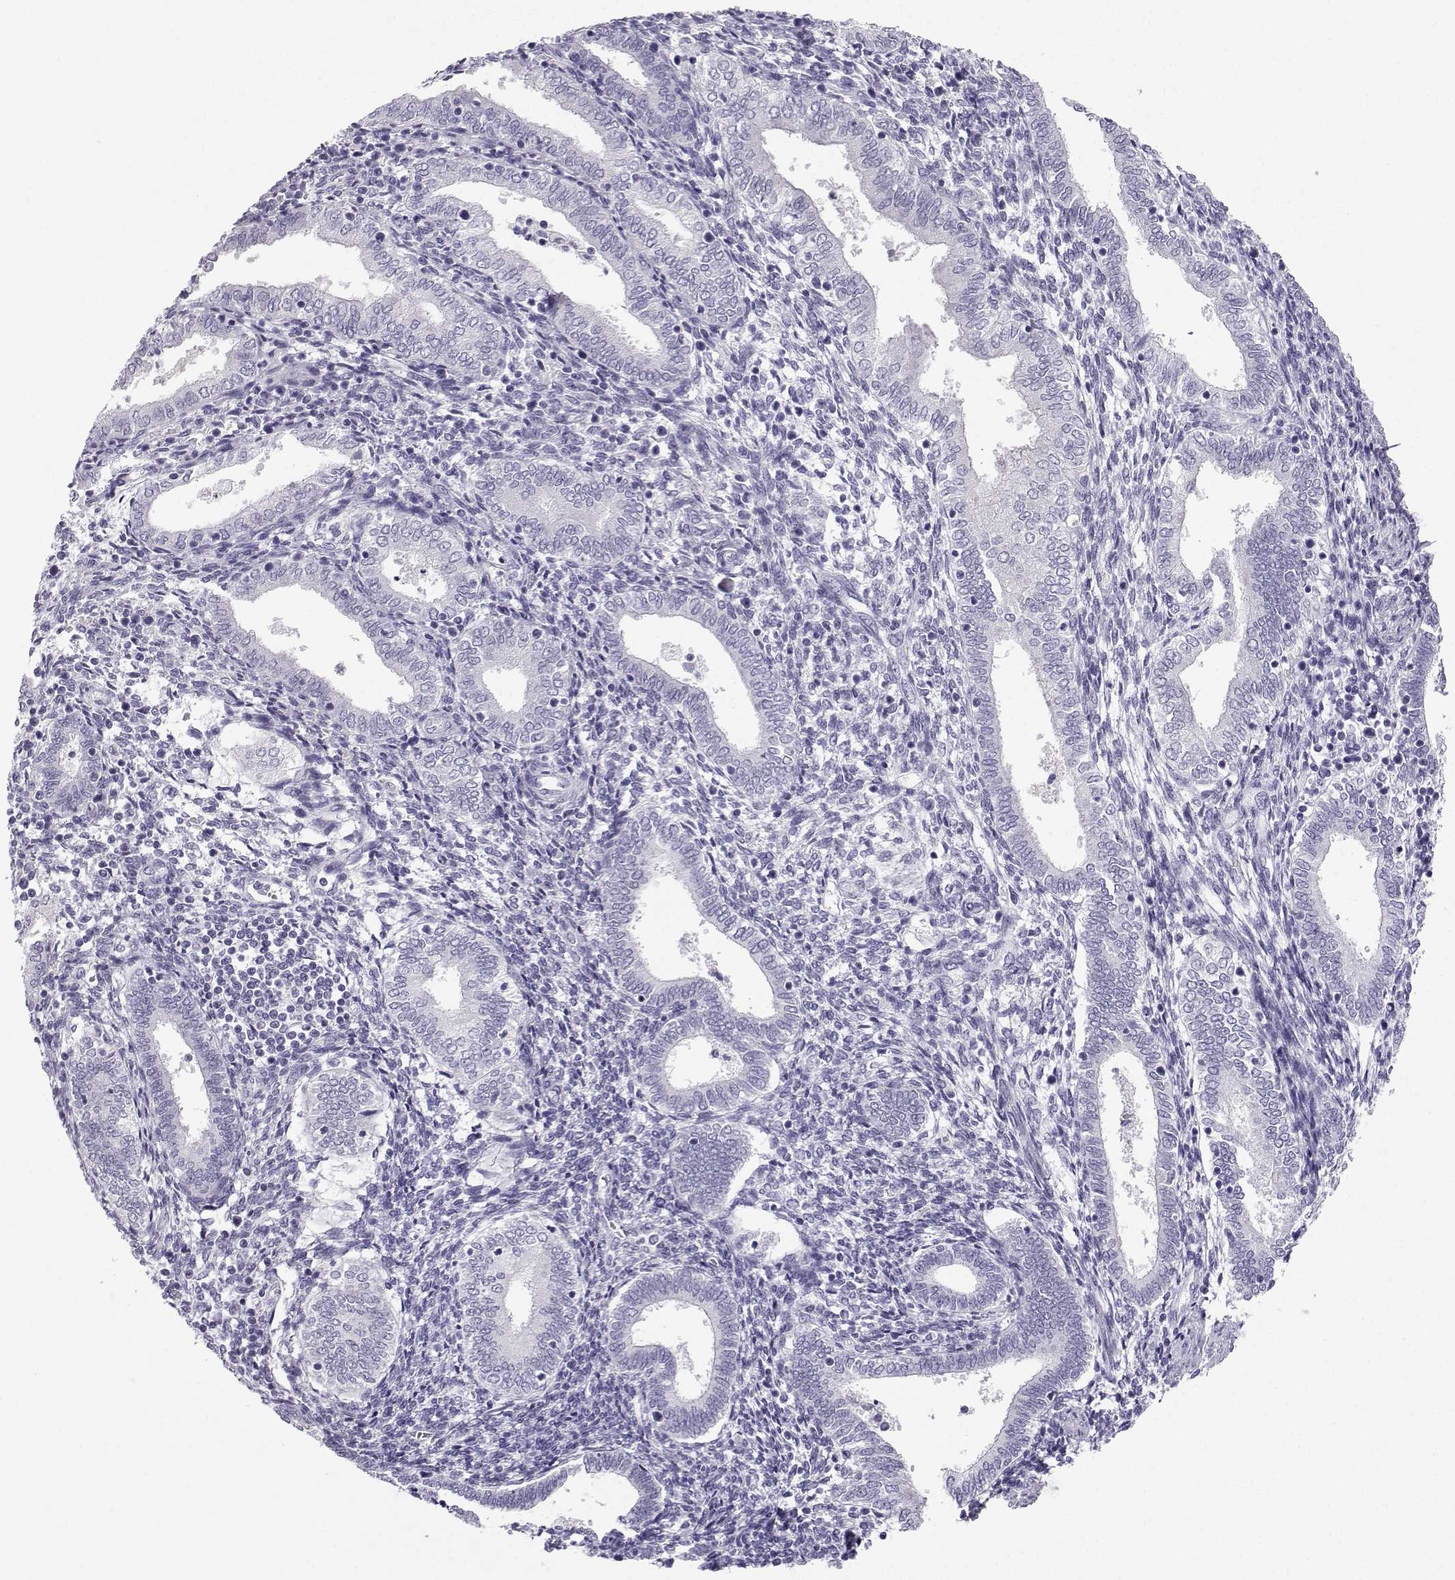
{"staining": {"intensity": "negative", "quantity": "none", "location": "none"}, "tissue": "endometrium", "cell_type": "Cells in endometrial stroma", "image_type": "normal", "snomed": [{"axis": "morphology", "description": "Normal tissue, NOS"}, {"axis": "topography", "description": "Endometrium"}], "caption": "This is a micrograph of IHC staining of unremarkable endometrium, which shows no positivity in cells in endometrial stroma.", "gene": "ZBTB8B", "patient": {"sex": "female", "age": 42}}